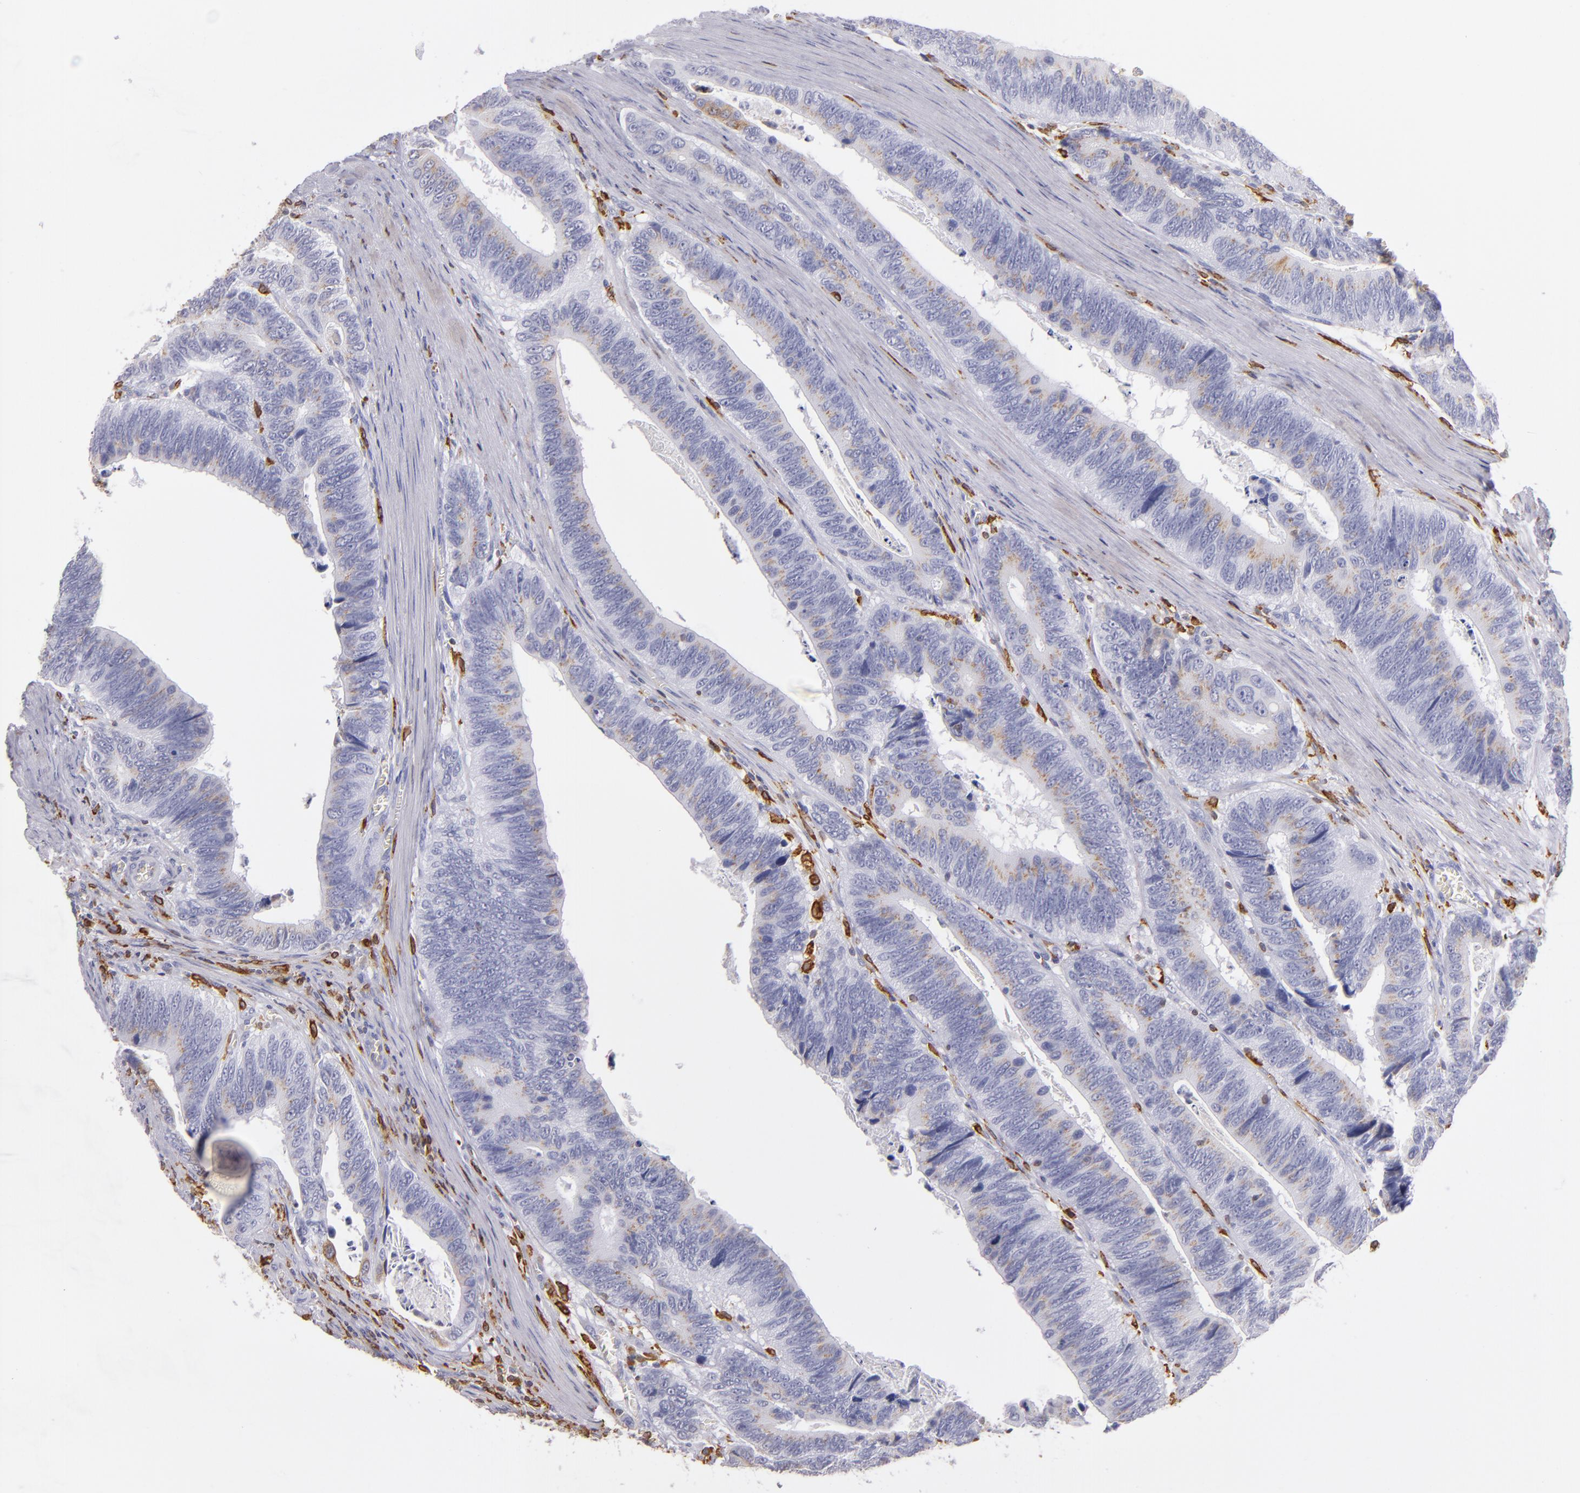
{"staining": {"intensity": "weak", "quantity": "<25%", "location": "cytoplasmic/membranous"}, "tissue": "colorectal cancer", "cell_type": "Tumor cells", "image_type": "cancer", "snomed": [{"axis": "morphology", "description": "Adenocarcinoma, NOS"}, {"axis": "topography", "description": "Colon"}], "caption": "A micrograph of human adenocarcinoma (colorectal) is negative for staining in tumor cells.", "gene": "CD74", "patient": {"sex": "male", "age": 72}}